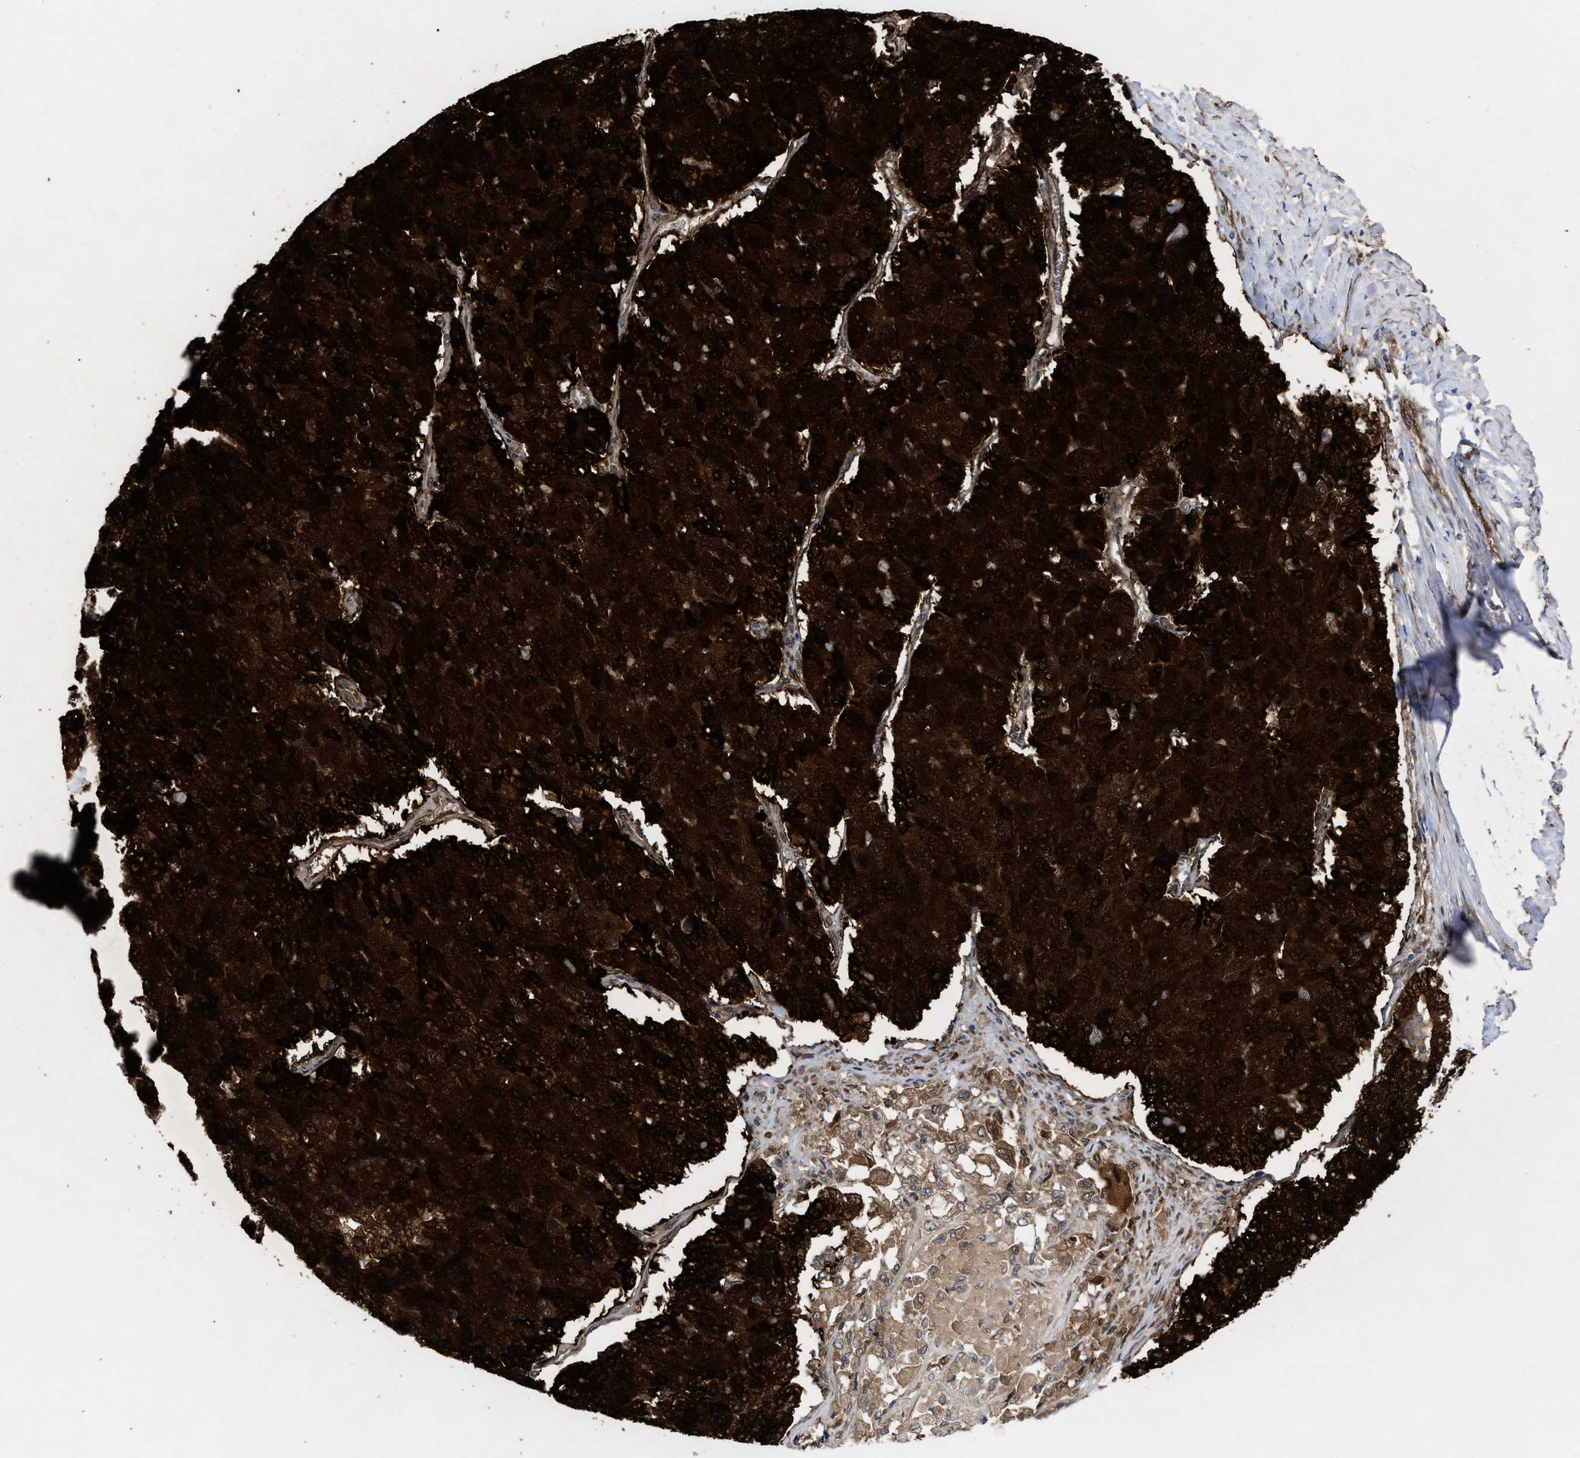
{"staining": {"intensity": "strong", "quantity": ">75%", "location": "cytoplasmic/membranous,nuclear"}, "tissue": "pancreatic cancer", "cell_type": "Tumor cells", "image_type": "cancer", "snomed": [{"axis": "morphology", "description": "Adenocarcinoma, NOS"}, {"axis": "topography", "description": "Pancreas"}], "caption": "About >75% of tumor cells in human pancreatic adenocarcinoma display strong cytoplasmic/membranous and nuclear protein expression as visualized by brown immunohistochemical staining.", "gene": "TP53I3", "patient": {"sex": "male", "age": 50}}